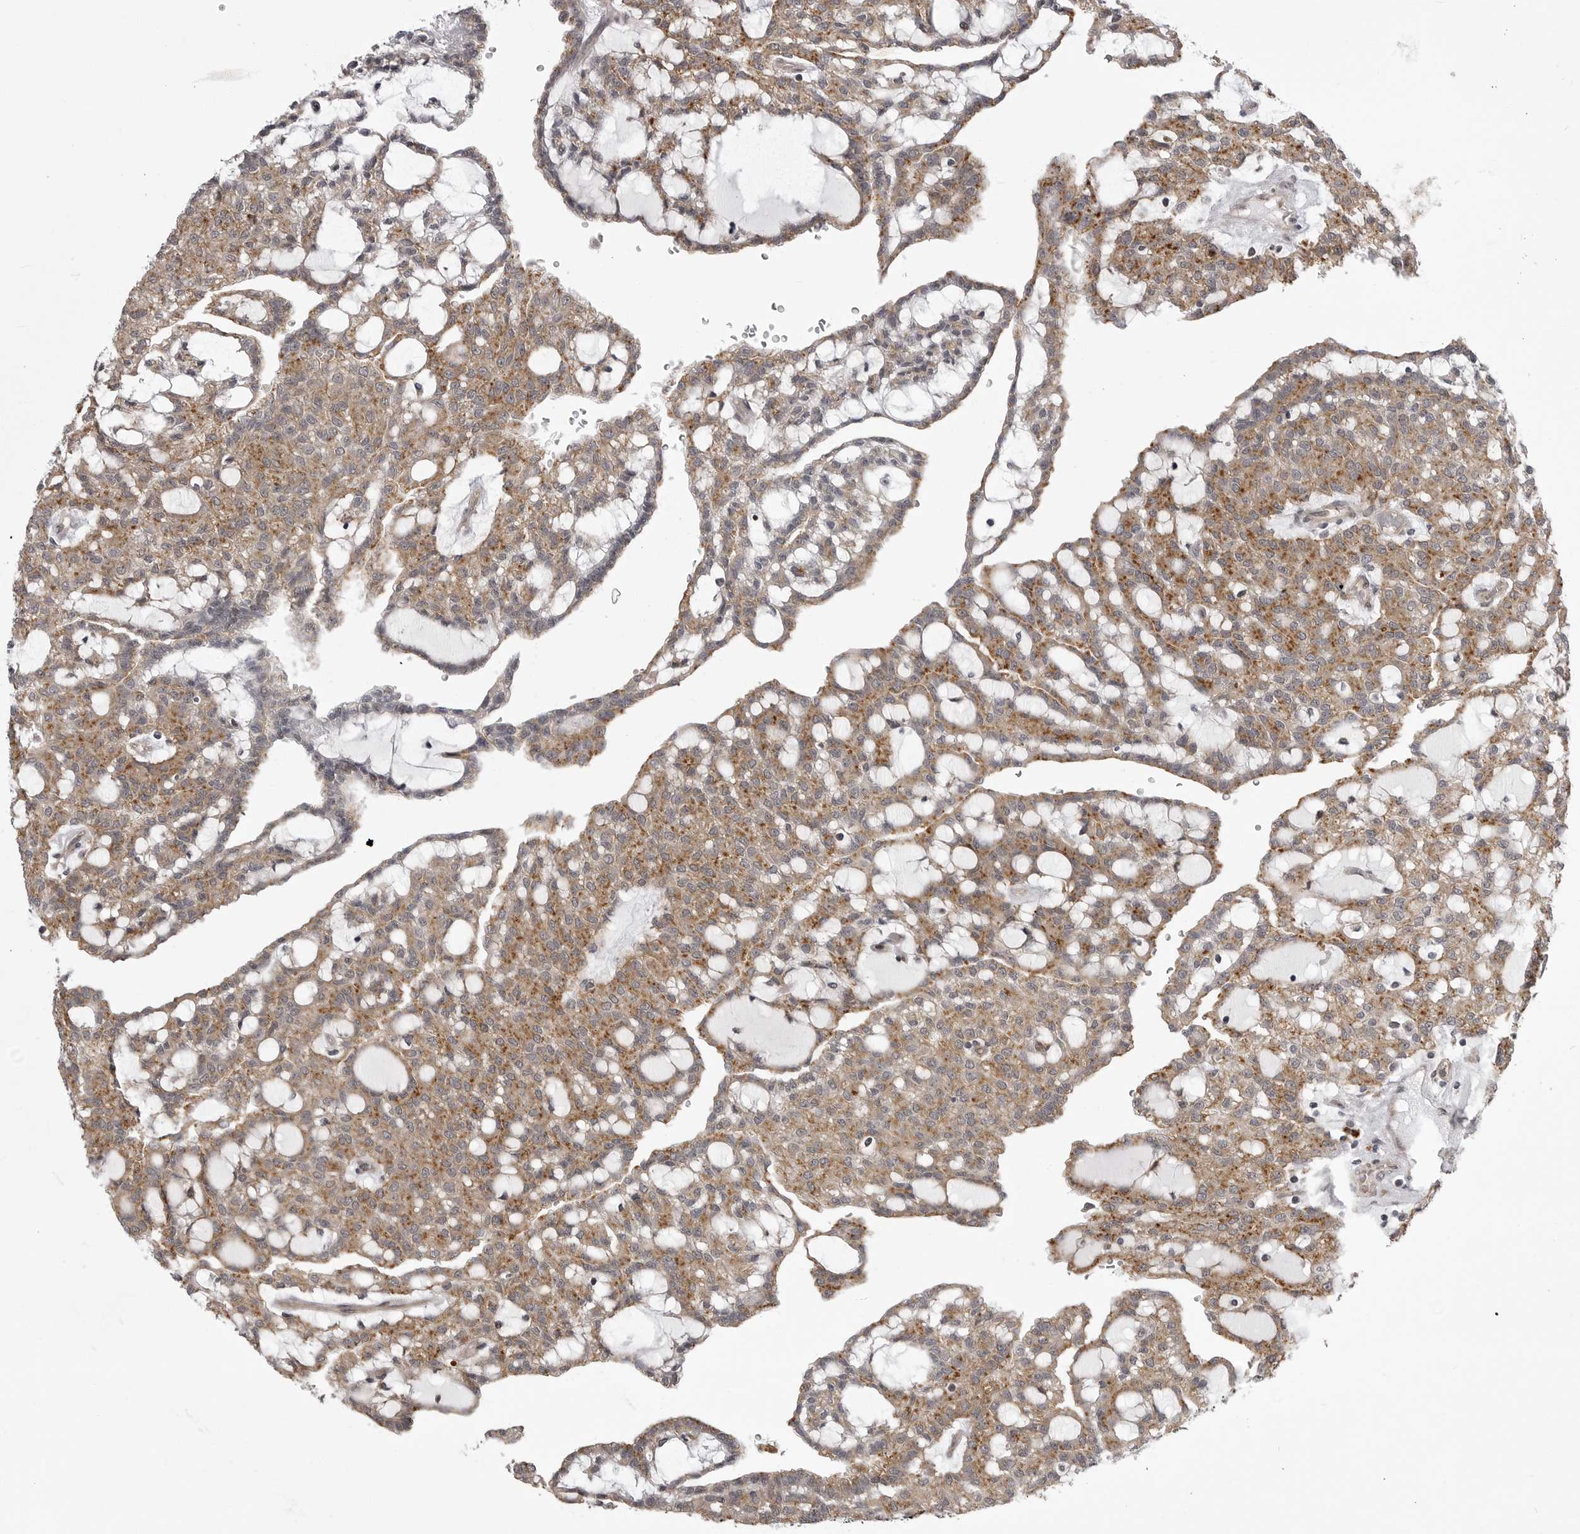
{"staining": {"intensity": "moderate", "quantity": ">75%", "location": "cytoplasmic/membranous"}, "tissue": "renal cancer", "cell_type": "Tumor cells", "image_type": "cancer", "snomed": [{"axis": "morphology", "description": "Adenocarcinoma, NOS"}, {"axis": "topography", "description": "Kidney"}], "caption": "Renal cancer stained for a protein shows moderate cytoplasmic/membranous positivity in tumor cells.", "gene": "SNX16", "patient": {"sex": "male", "age": 63}}